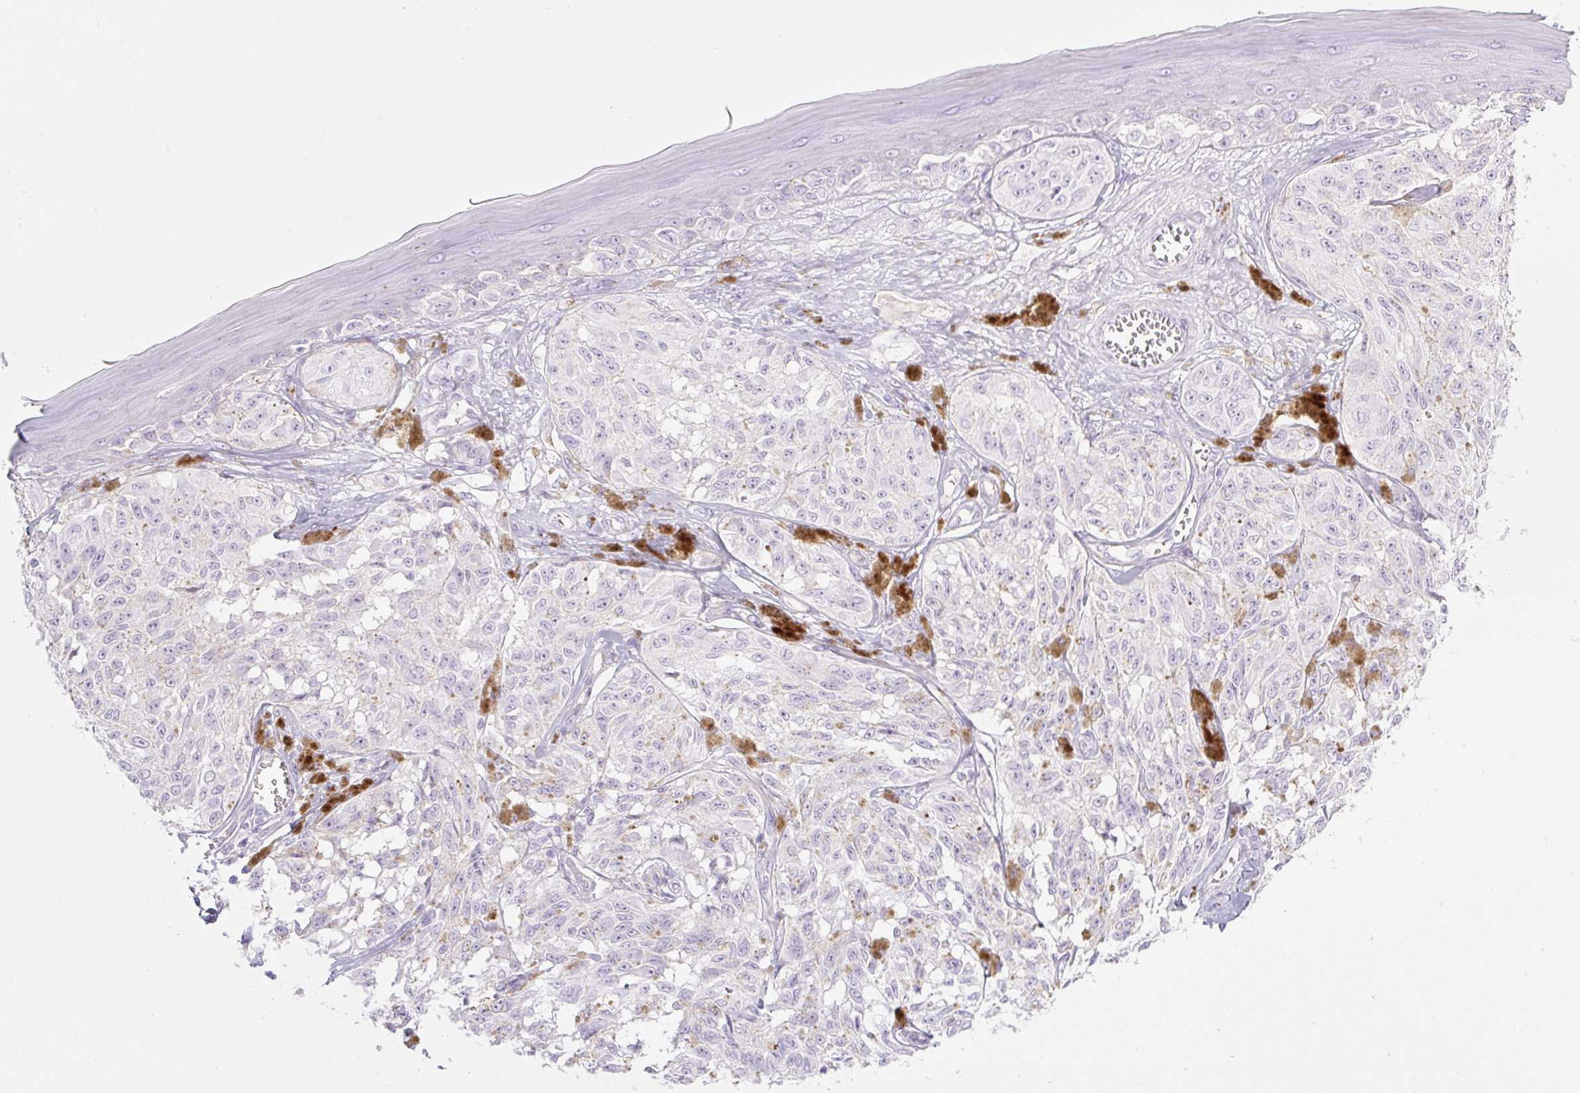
{"staining": {"intensity": "negative", "quantity": "none", "location": "none"}, "tissue": "melanoma", "cell_type": "Tumor cells", "image_type": "cancer", "snomed": [{"axis": "morphology", "description": "Malignant melanoma, NOS"}, {"axis": "topography", "description": "Skin"}], "caption": "A histopathology image of malignant melanoma stained for a protein demonstrates no brown staining in tumor cells.", "gene": "MIA2", "patient": {"sex": "male", "age": 68}}